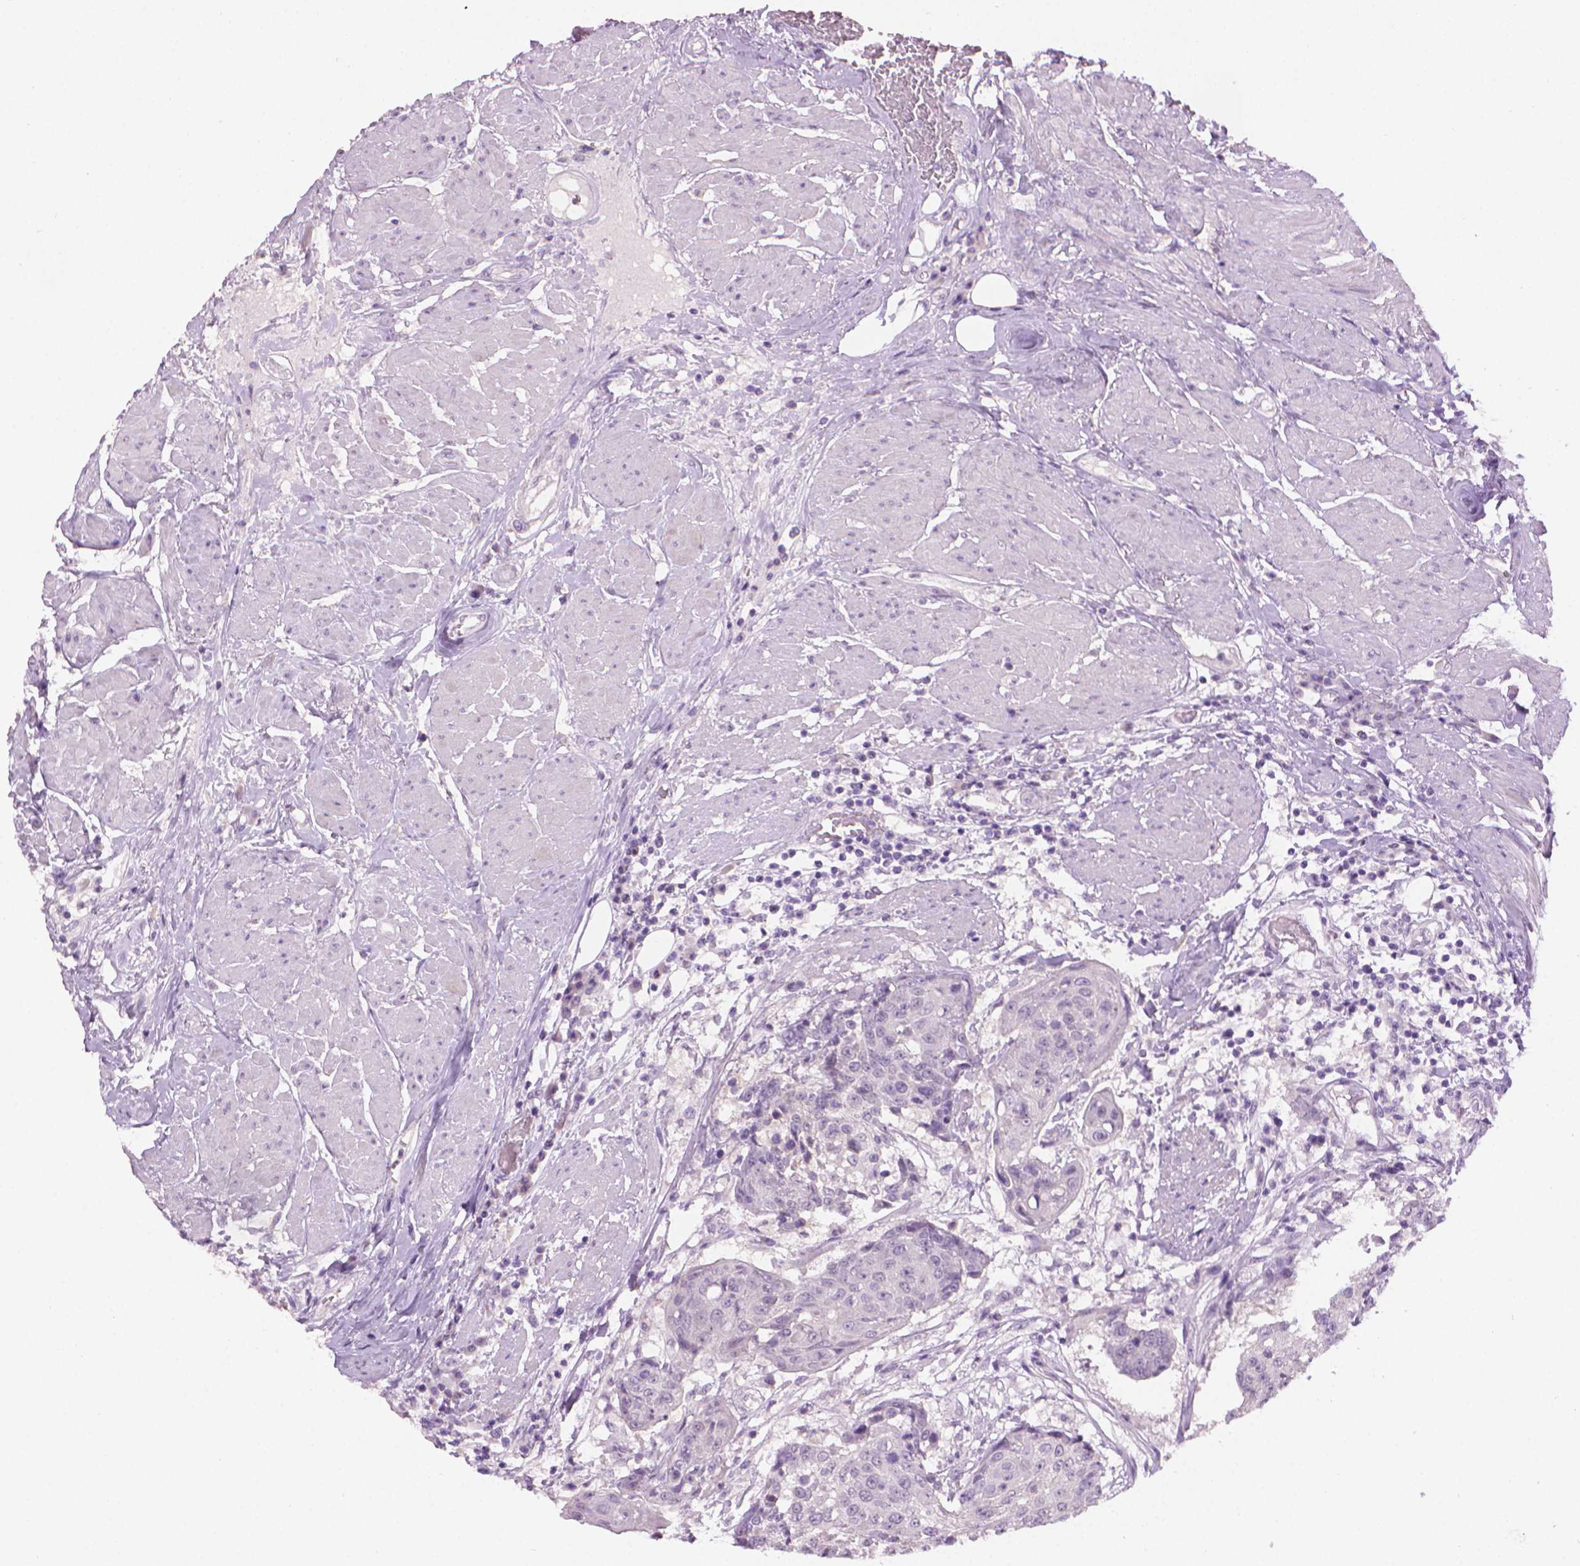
{"staining": {"intensity": "negative", "quantity": "none", "location": "none"}, "tissue": "urothelial cancer", "cell_type": "Tumor cells", "image_type": "cancer", "snomed": [{"axis": "morphology", "description": "Urothelial carcinoma, High grade"}, {"axis": "topography", "description": "Urinary bladder"}], "caption": "Urothelial carcinoma (high-grade) was stained to show a protein in brown. There is no significant positivity in tumor cells. Brightfield microscopy of IHC stained with DAB (brown) and hematoxylin (blue), captured at high magnification.", "gene": "MLANA", "patient": {"sex": "female", "age": 63}}